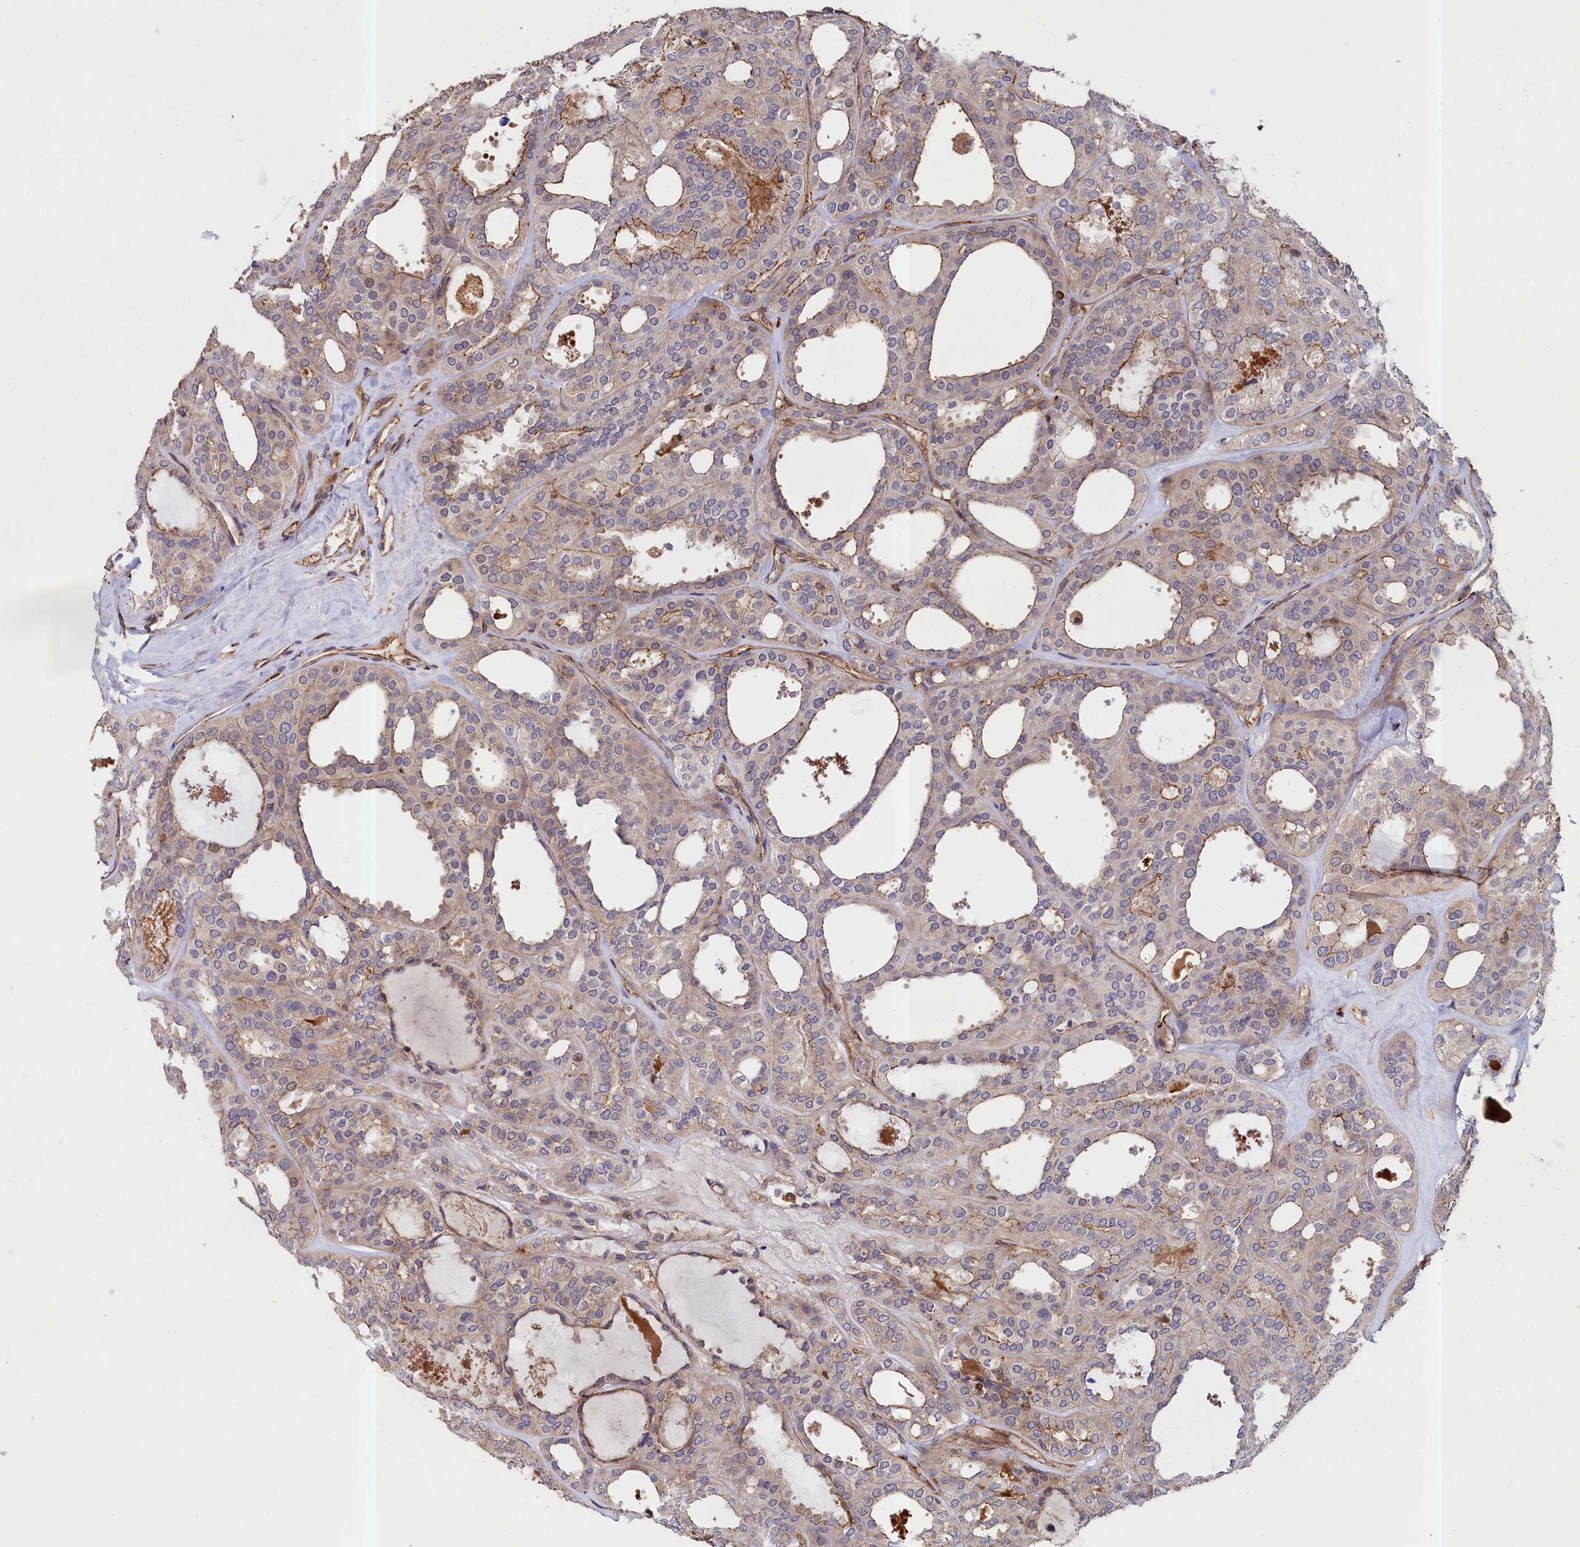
{"staining": {"intensity": "moderate", "quantity": "<25%", "location": "cytoplasmic/membranous"}, "tissue": "thyroid cancer", "cell_type": "Tumor cells", "image_type": "cancer", "snomed": [{"axis": "morphology", "description": "Follicular adenoma carcinoma, NOS"}, {"axis": "topography", "description": "Thyroid gland"}], "caption": "Moderate cytoplasmic/membranous protein expression is appreciated in approximately <25% of tumor cells in follicular adenoma carcinoma (thyroid).", "gene": "ANKRD27", "patient": {"sex": "male", "age": 75}}